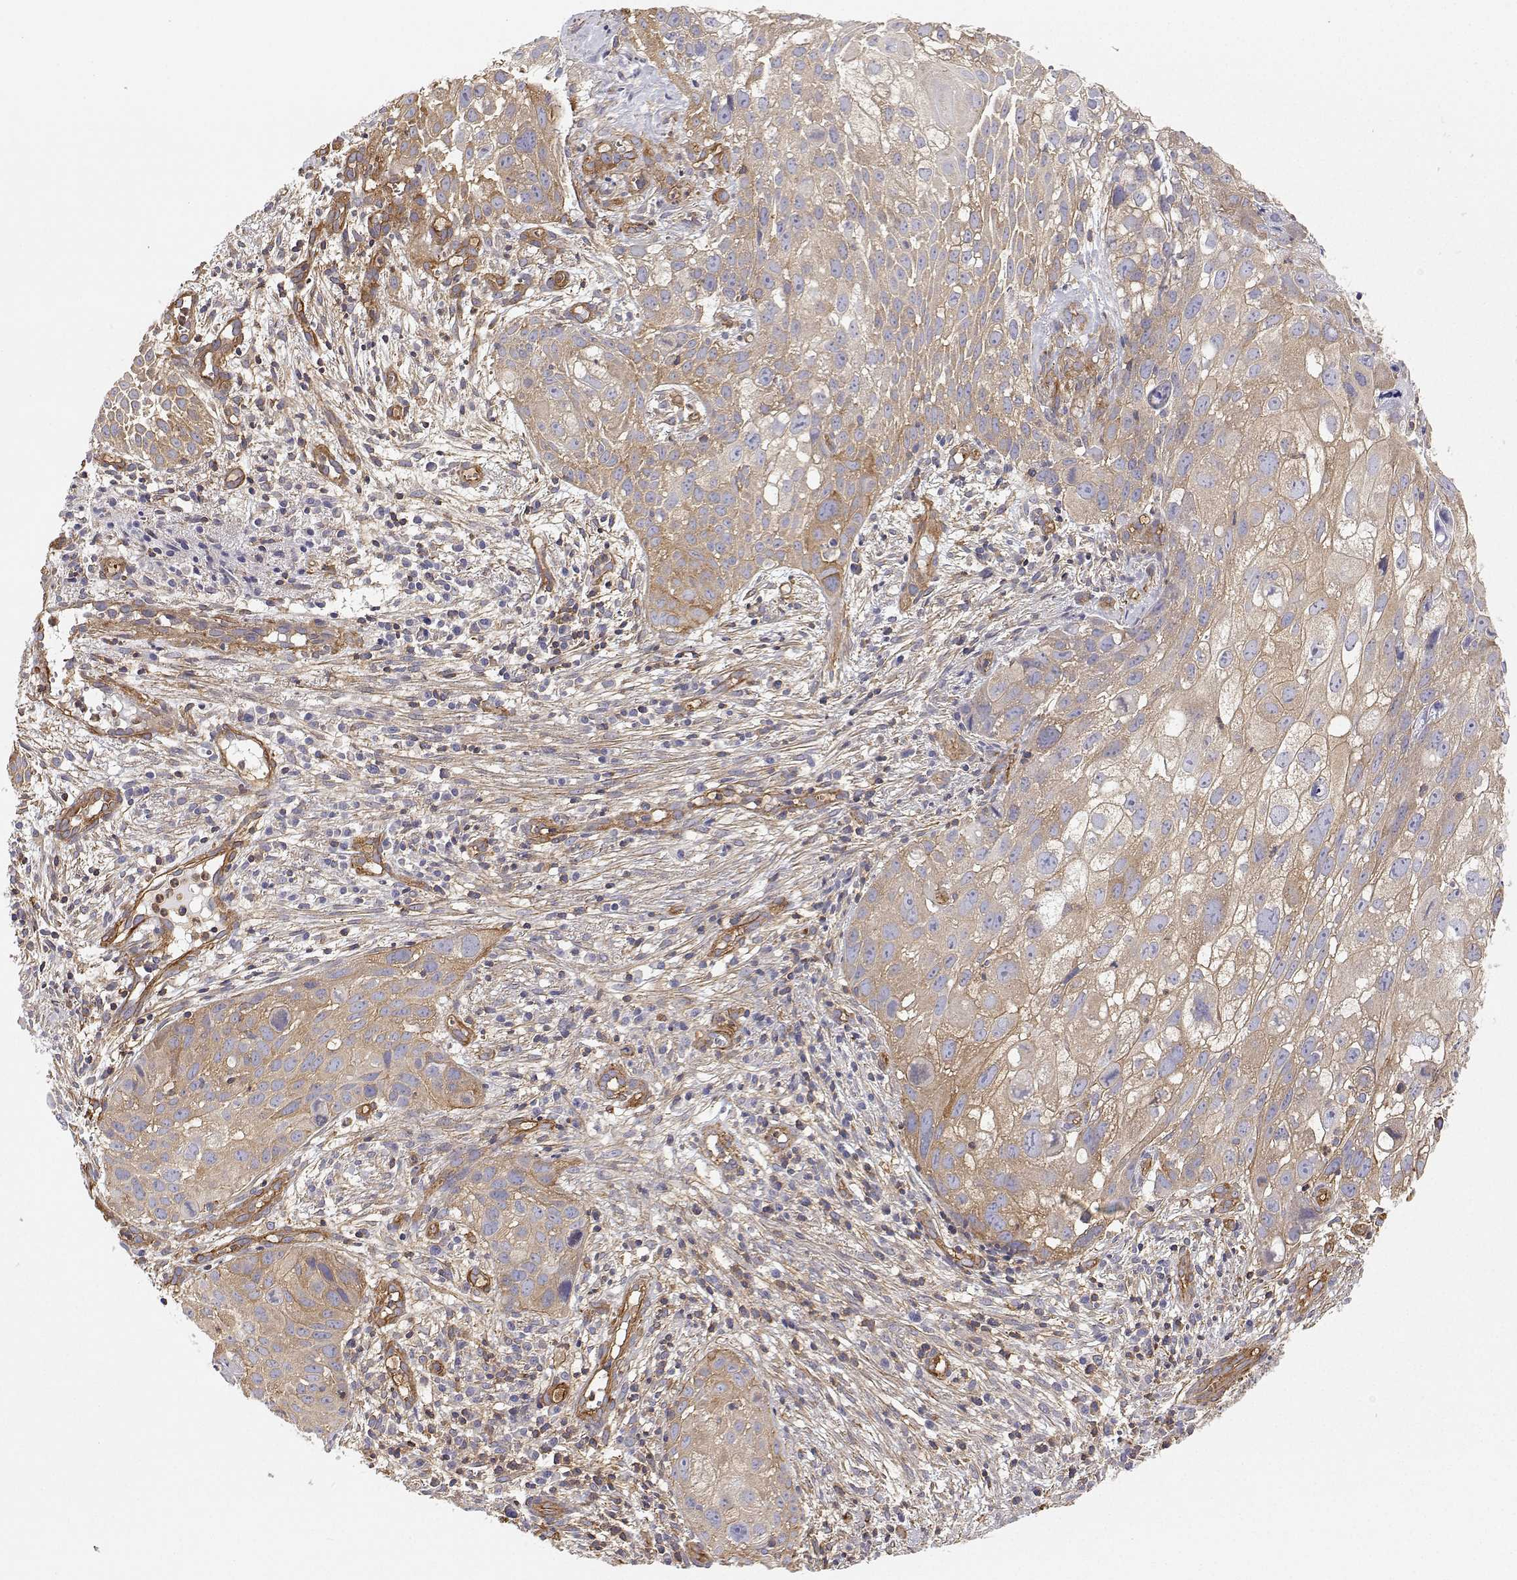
{"staining": {"intensity": "weak", "quantity": ">75%", "location": "cytoplasmic/membranous"}, "tissue": "cervical cancer", "cell_type": "Tumor cells", "image_type": "cancer", "snomed": [{"axis": "morphology", "description": "Squamous cell carcinoma, NOS"}, {"axis": "topography", "description": "Cervix"}], "caption": "Protein expression analysis of cervical cancer demonstrates weak cytoplasmic/membranous staining in about >75% of tumor cells.", "gene": "MYH9", "patient": {"sex": "female", "age": 53}}